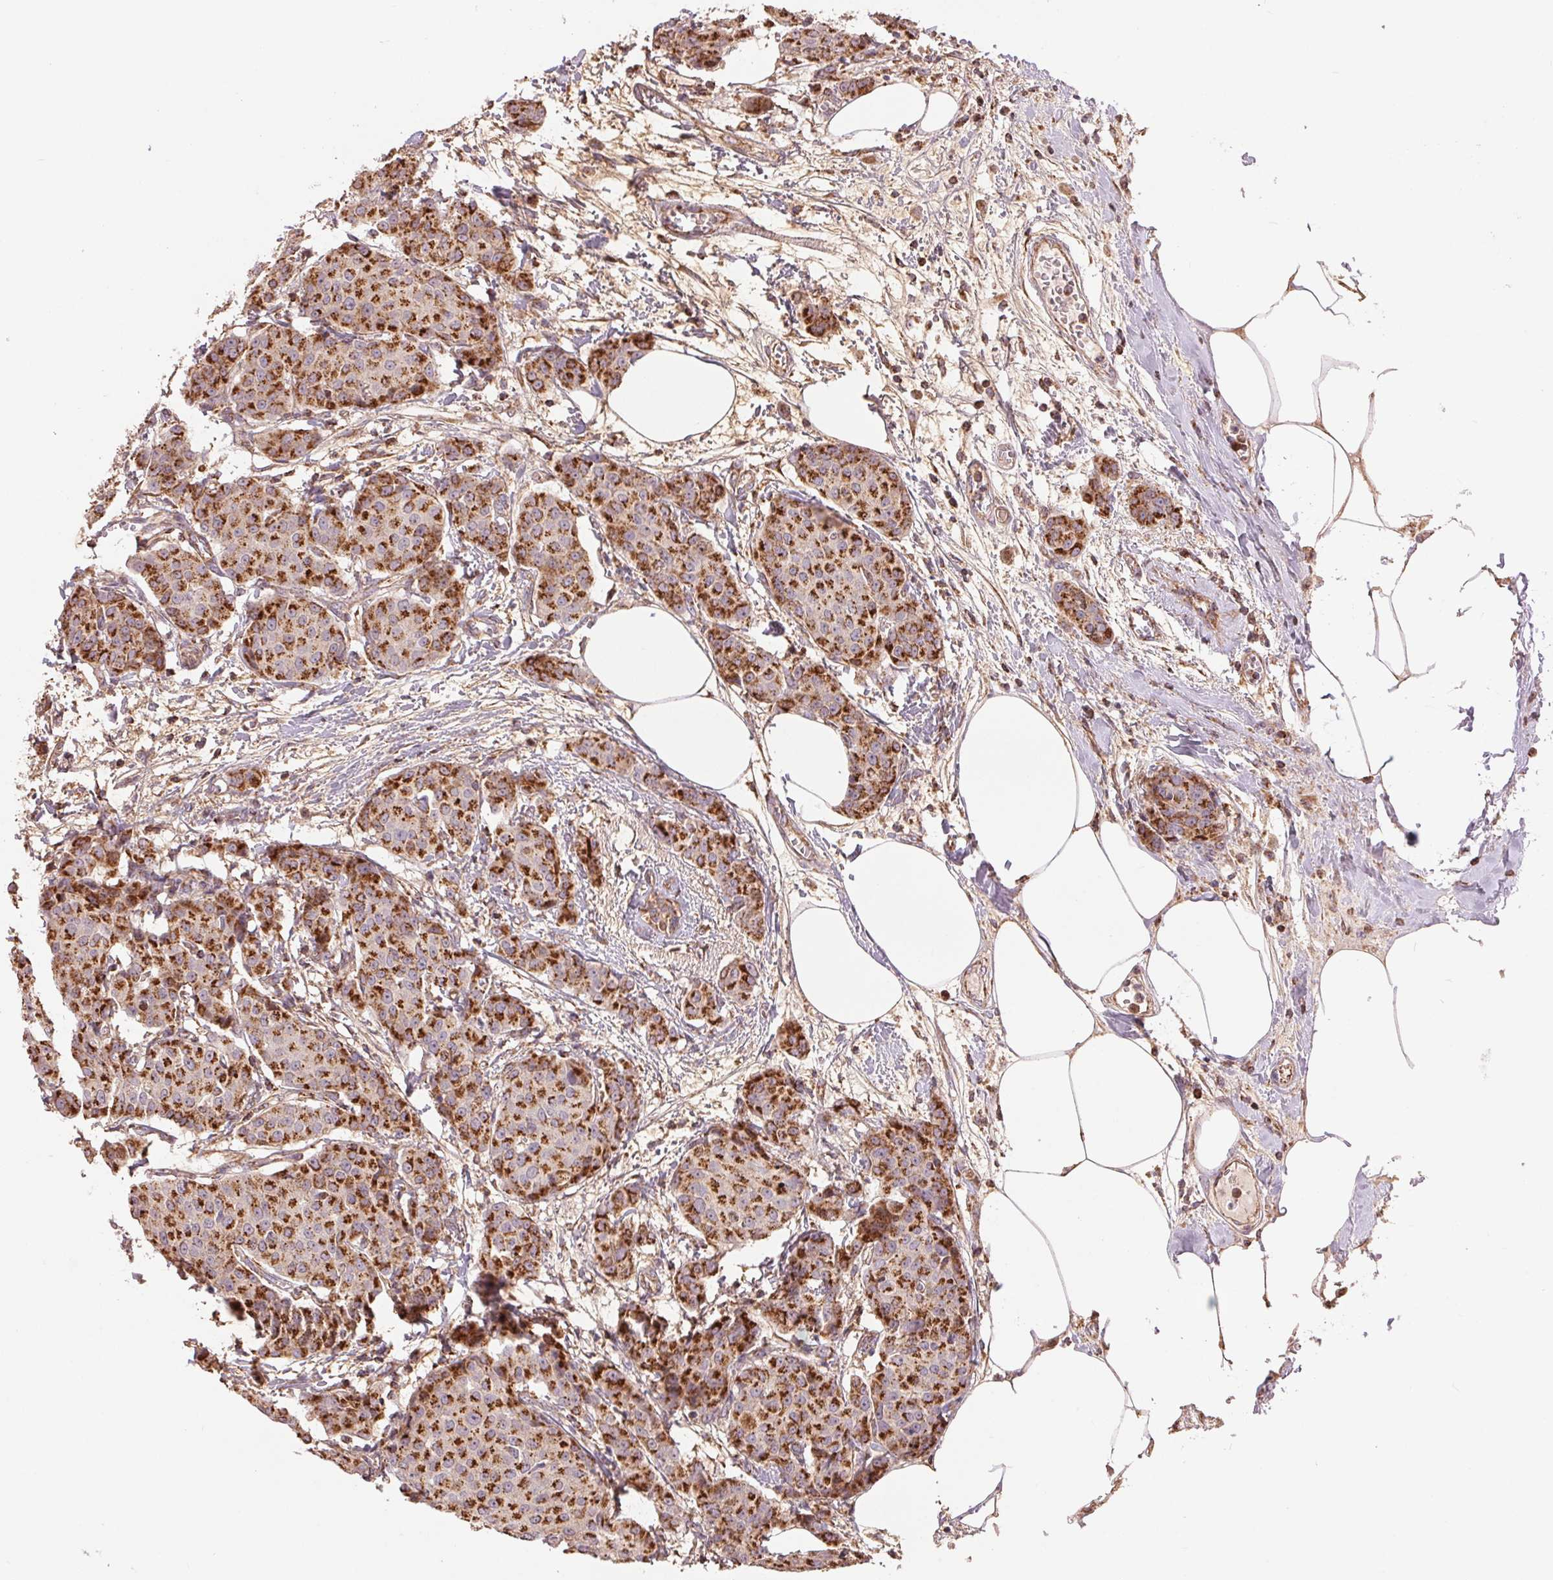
{"staining": {"intensity": "strong", "quantity": ">75%", "location": "cytoplasmic/membranous"}, "tissue": "breast cancer", "cell_type": "Tumor cells", "image_type": "cancer", "snomed": [{"axis": "morphology", "description": "Duct carcinoma"}, {"axis": "topography", "description": "Breast"}], "caption": "A high-resolution micrograph shows immunohistochemistry (IHC) staining of breast cancer (intraductal carcinoma), which exhibits strong cytoplasmic/membranous staining in about >75% of tumor cells.", "gene": "DGUOK", "patient": {"sex": "female", "age": 91}}